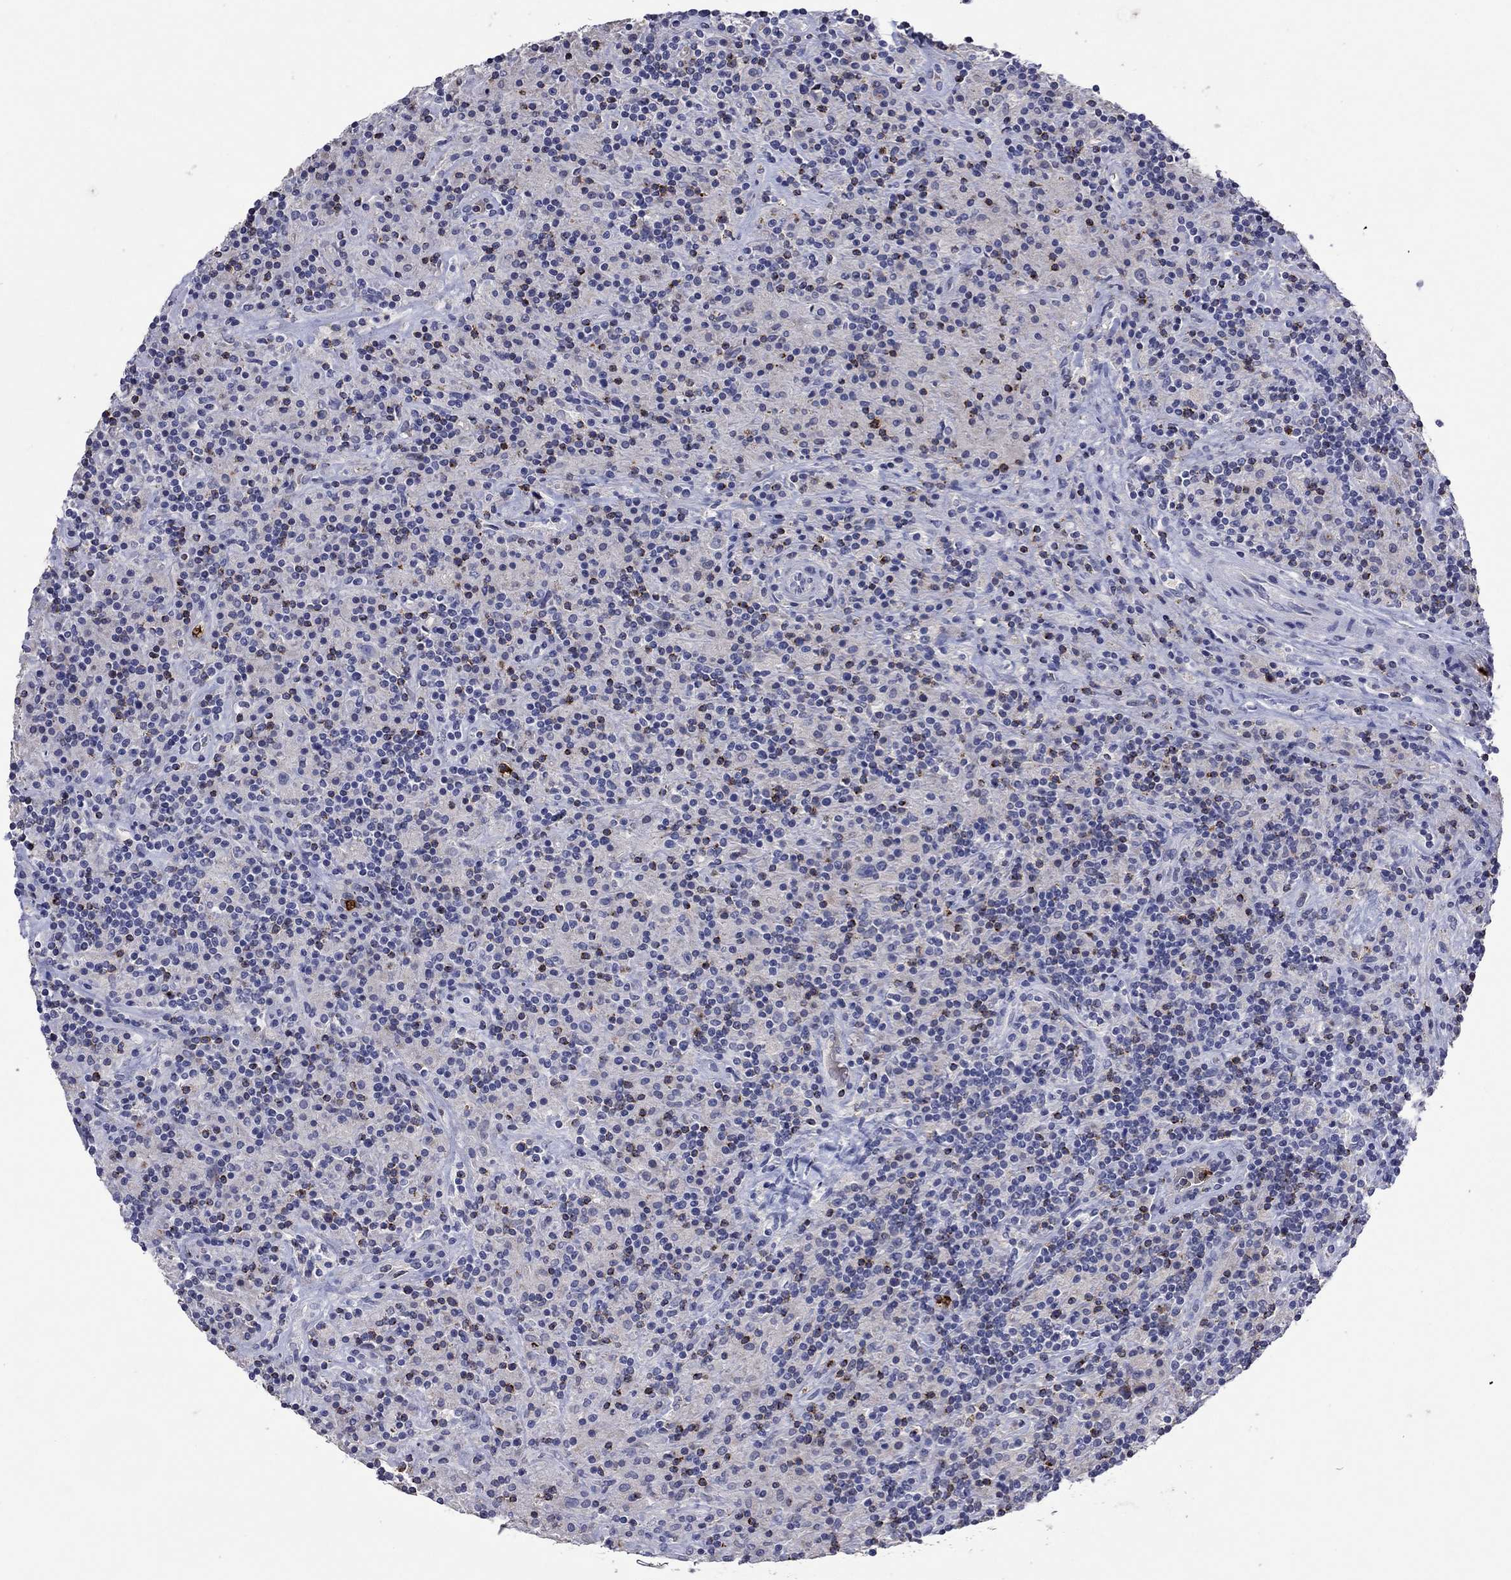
{"staining": {"intensity": "negative", "quantity": "none", "location": "none"}, "tissue": "lymphoma", "cell_type": "Tumor cells", "image_type": "cancer", "snomed": [{"axis": "morphology", "description": "Hodgkin's disease, NOS"}, {"axis": "topography", "description": "Lymph node"}], "caption": "Image shows no significant protein staining in tumor cells of lymphoma. The staining is performed using DAB brown chromogen with nuclei counter-stained in using hematoxylin.", "gene": "CCL5", "patient": {"sex": "male", "age": 70}}